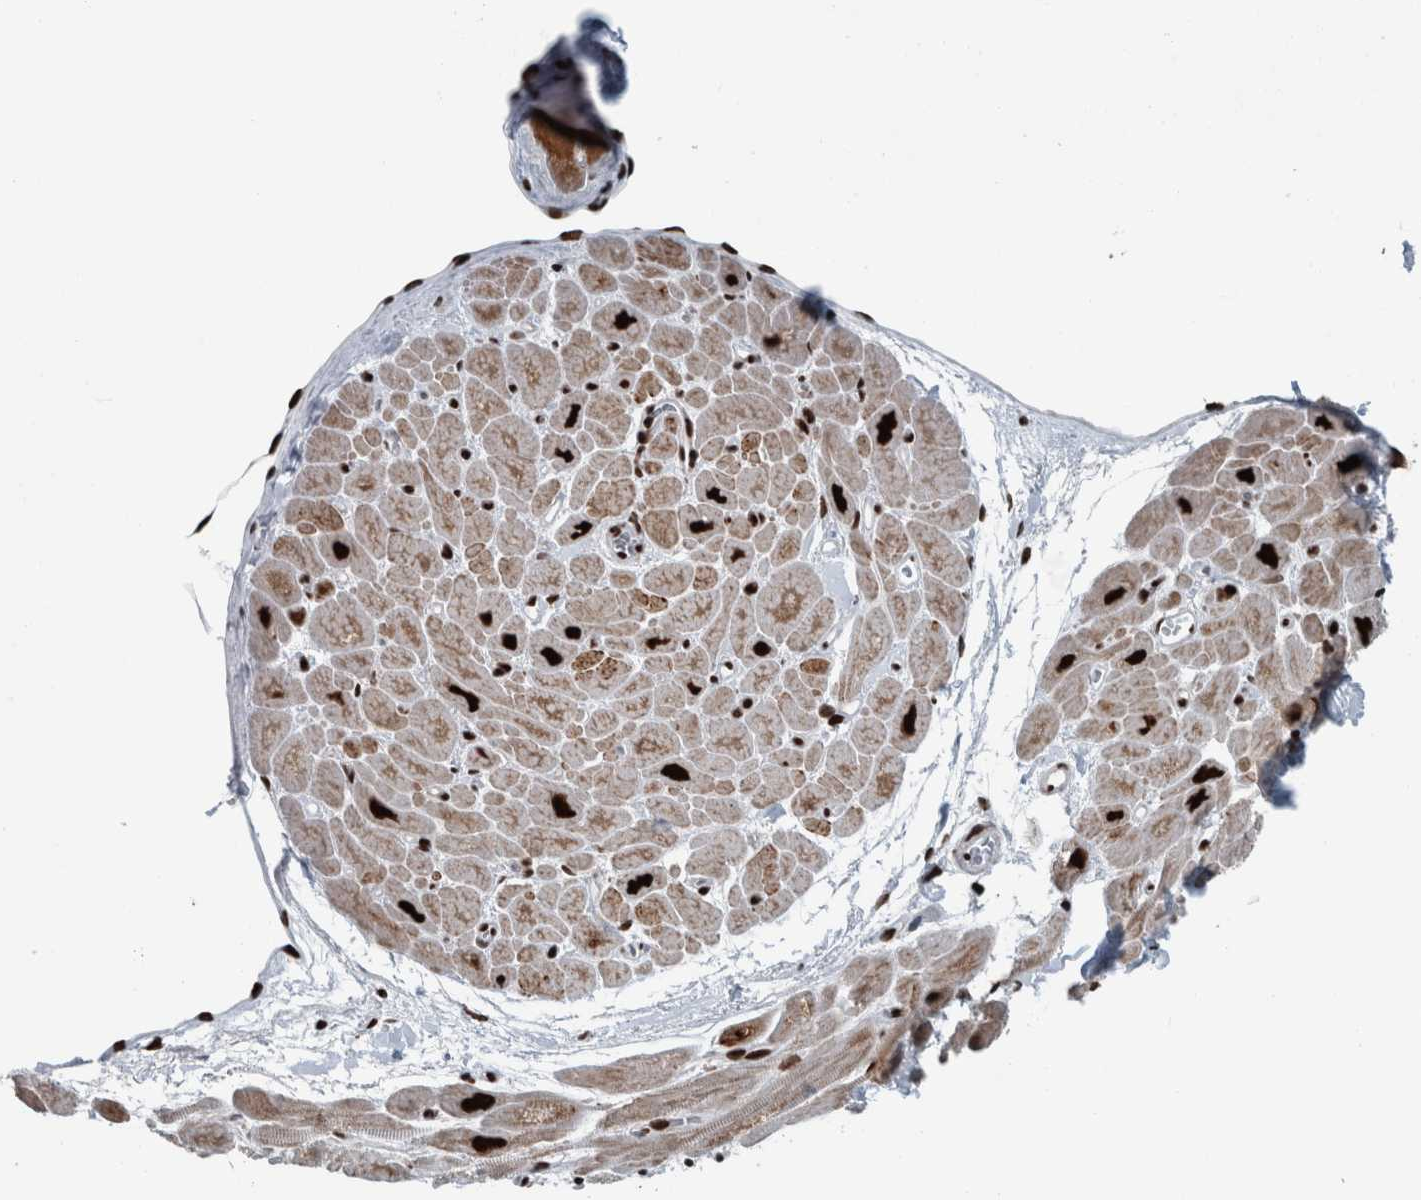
{"staining": {"intensity": "strong", "quantity": "<25%", "location": "cytoplasmic/membranous,nuclear"}, "tissue": "heart muscle", "cell_type": "Cardiomyocytes", "image_type": "normal", "snomed": [{"axis": "morphology", "description": "Normal tissue, NOS"}, {"axis": "topography", "description": "Heart"}], "caption": "Benign heart muscle was stained to show a protein in brown. There is medium levels of strong cytoplasmic/membranous,nuclear expression in about <25% of cardiomyocytes. The protein is shown in brown color, while the nuclei are stained blue.", "gene": "DNMT3A", "patient": {"sex": "male", "age": 49}}